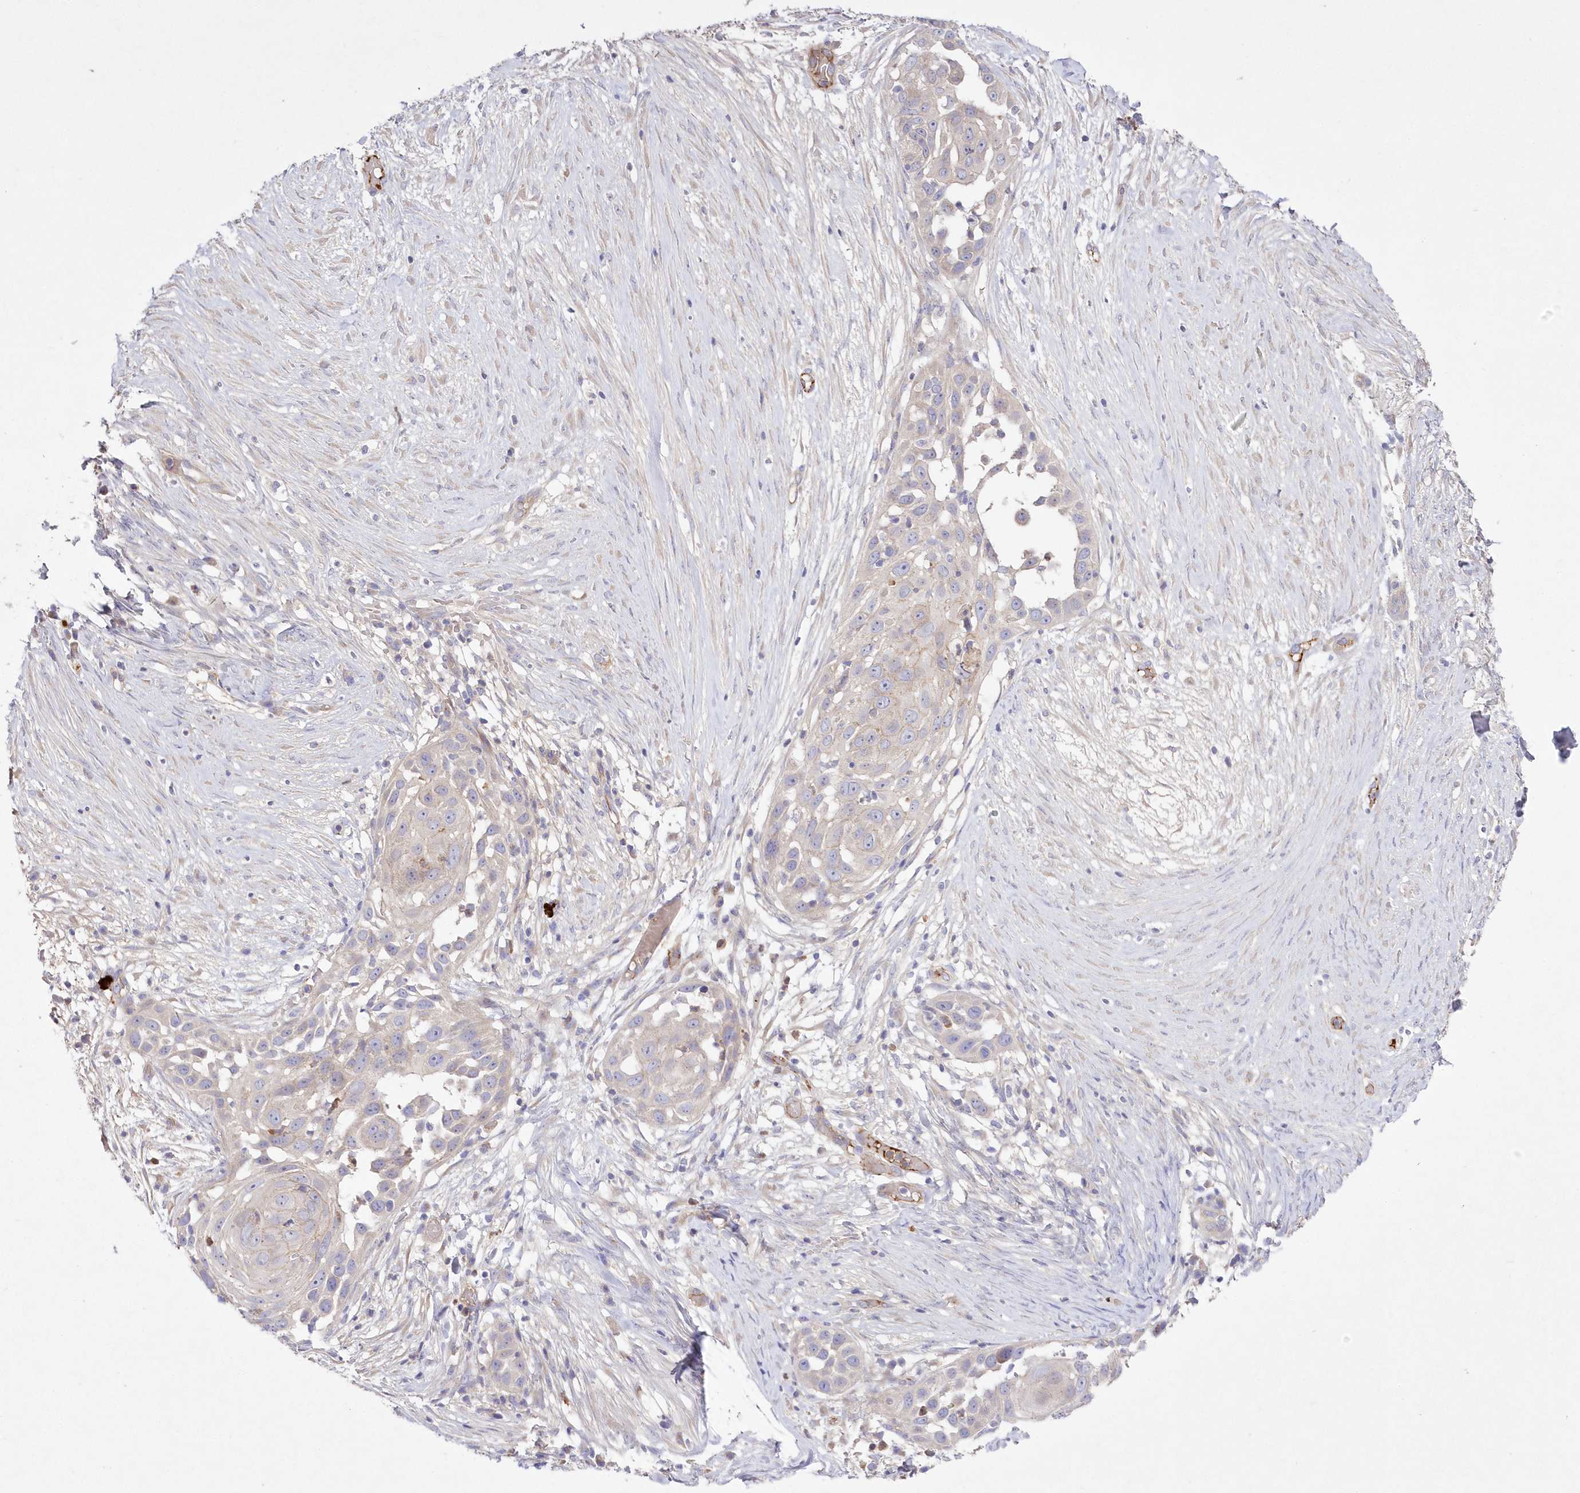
{"staining": {"intensity": "negative", "quantity": "none", "location": "none"}, "tissue": "skin cancer", "cell_type": "Tumor cells", "image_type": "cancer", "snomed": [{"axis": "morphology", "description": "Squamous cell carcinoma, NOS"}, {"axis": "topography", "description": "Skin"}], "caption": "This is a micrograph of IHC staining of skin squamous cell carcinoma, which shows no expression in tumor cells. The staining is performed using DAB (3,3'-diaminobenzidine) brown chromogen with nuclei counter-stained in using hematoxylin.", "gene": "WBP1L", "patient": {"sex": "female", "age": 44}}